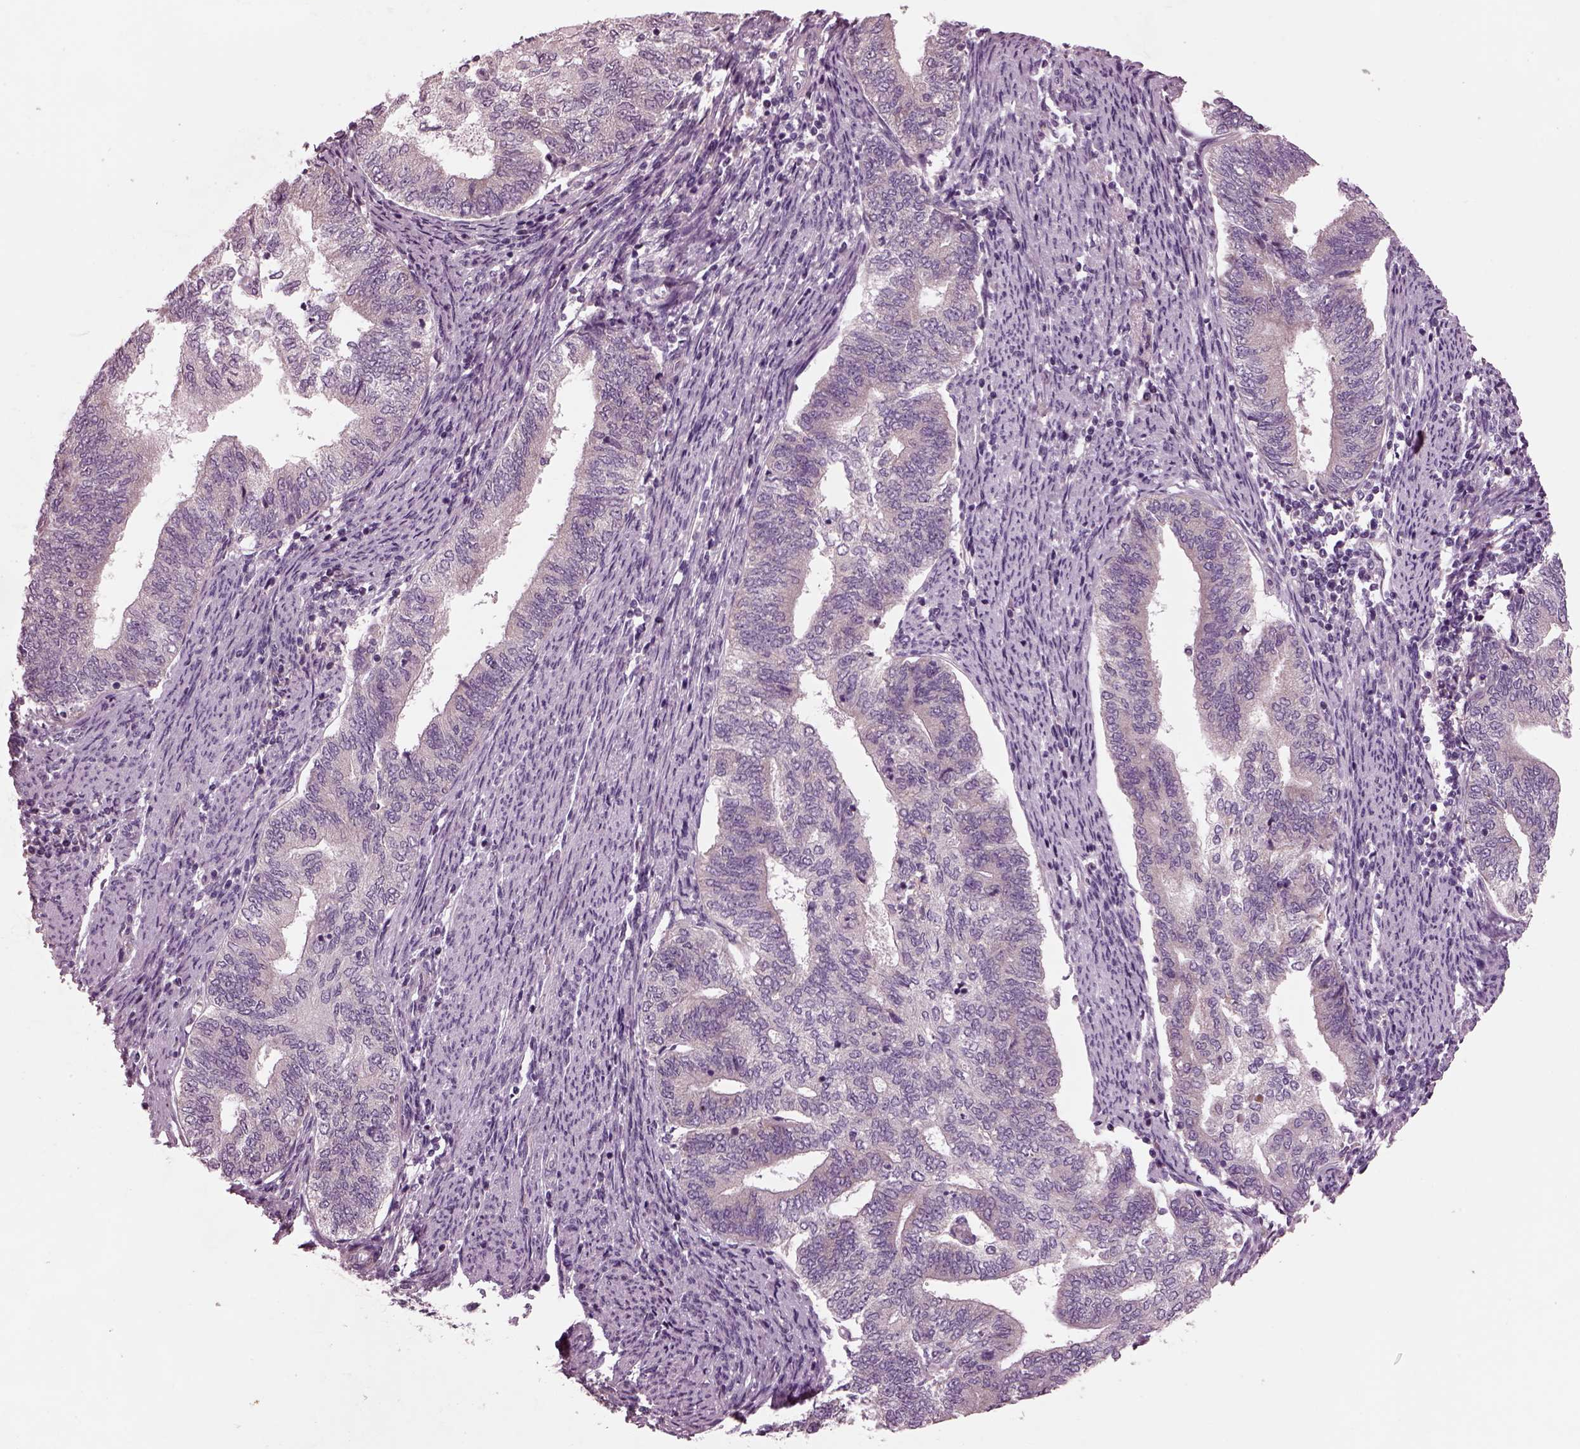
{"staining": {"intensity": "weak", "quantity": "<25%", "location": "cytoplasmic/membranous"}, "tissue": "endometrial cancer", "cell_type": "Tumor cells", "image_type": "cancer", "snomed": [{"axis": "morphology", "description": "Adenocarcinoma, NOS"}, {"axis": "topography", "description": "Endometrium"}], "caption": "The IHC image has no significant staining in tumor cells of endometrial adenocarcinoma tissue.", "gene": "AP4M1", "patient": {"sex": "female", "age": 65}}